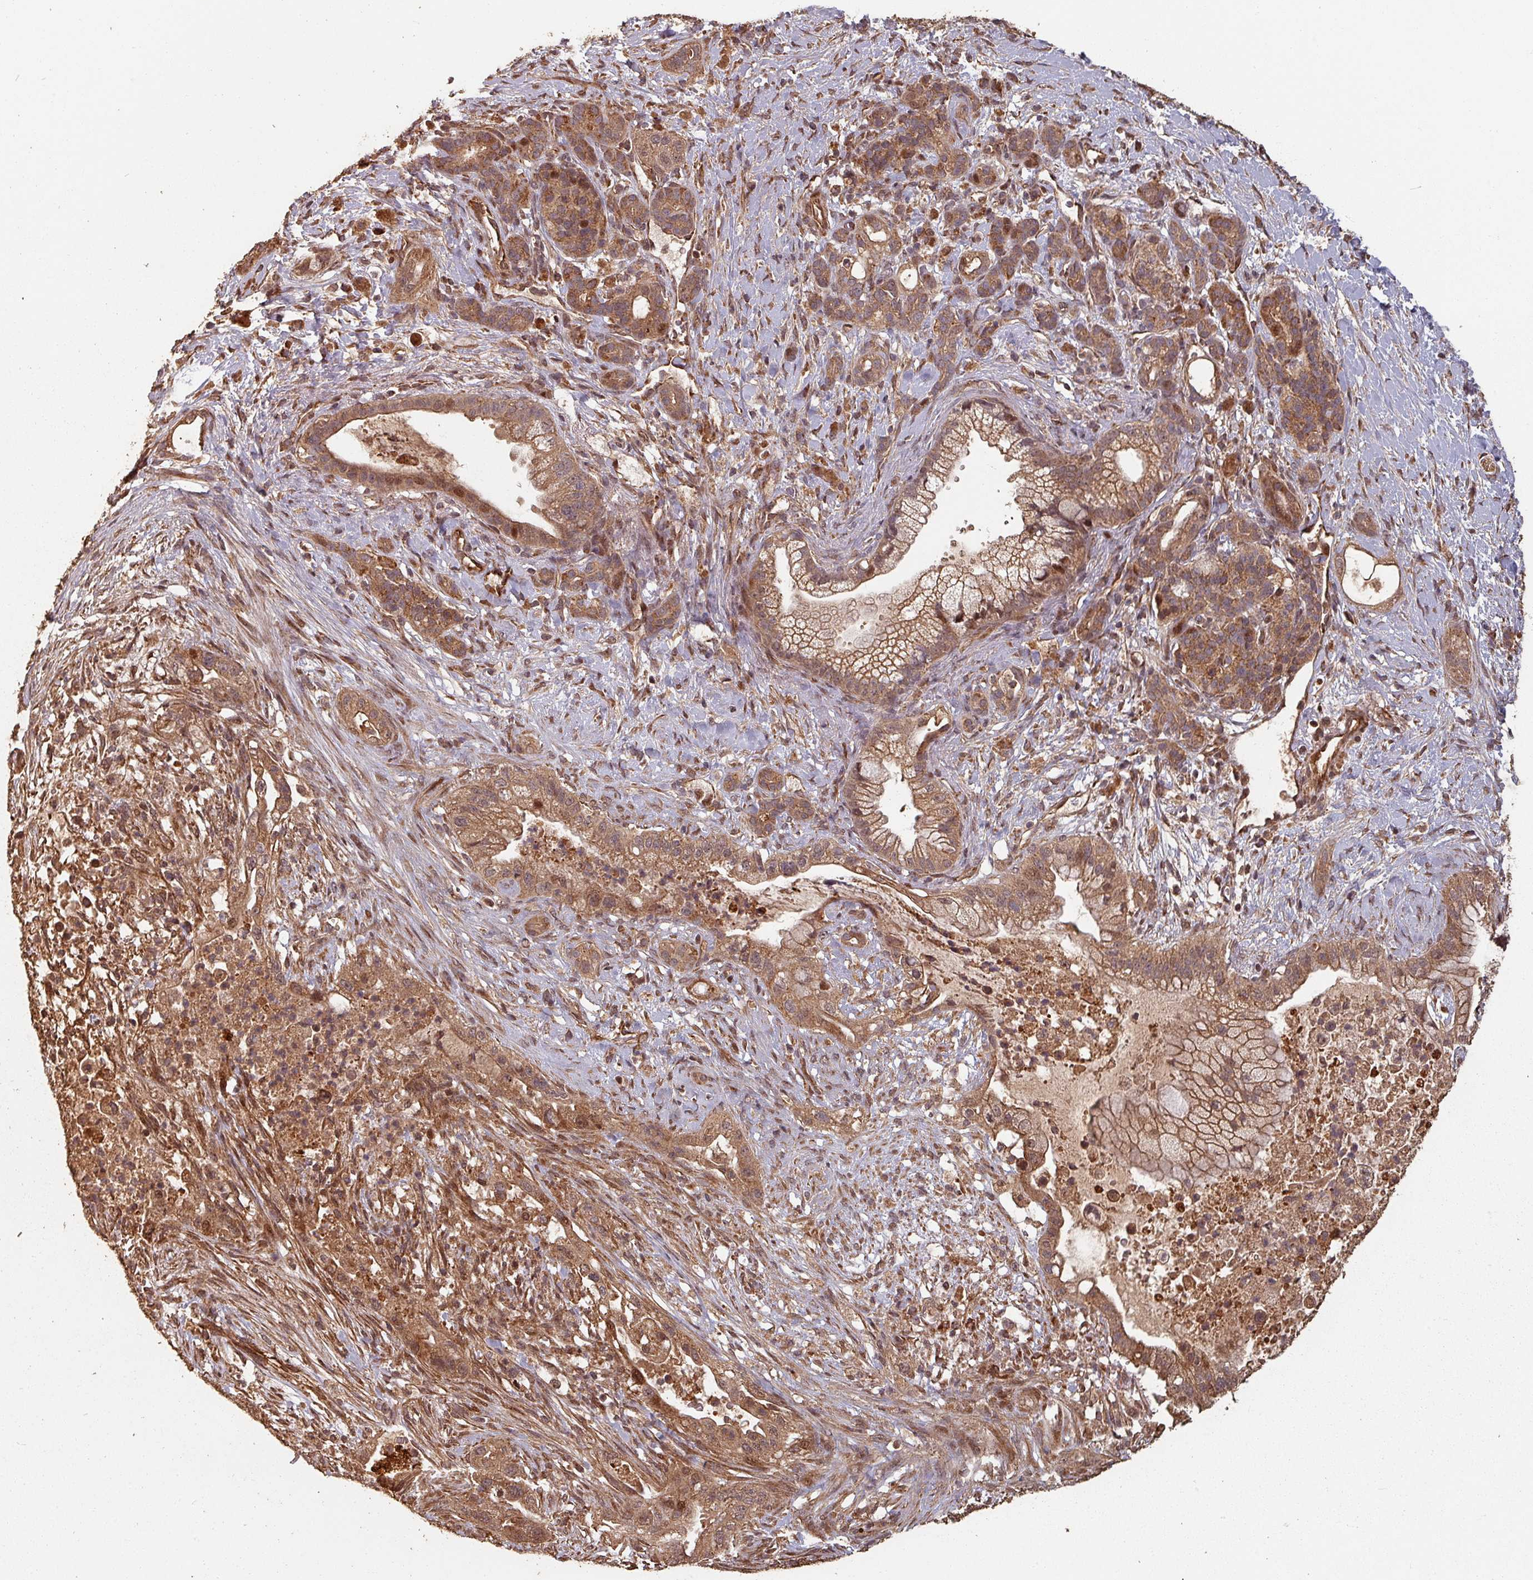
{"staining": {"intensity": "moderate", "quantity": ">75%", "location": "cytoplasmic/membranous,nuclear"}, "tissue": "pancreatic cancer", "cell_type": "Tumor cells", "image_type": "cancer", "snomed": [{"axis": "morphology", "description": "Adenocarcinoma, NOS"}, {"axis": "topography", "description": "Pancreas"}], "caption": "Immunohistochemistry histopathology image of human pancreatic cancer (adenocarcinoma) stained for a protein (brown), which demonstrates medium levels of moderate cytoplasmic/membranous and nuclear expression in approximately >75% of tumor cells.", "gene": "EID1", "patient": {"sex": "male", "age": 44}}